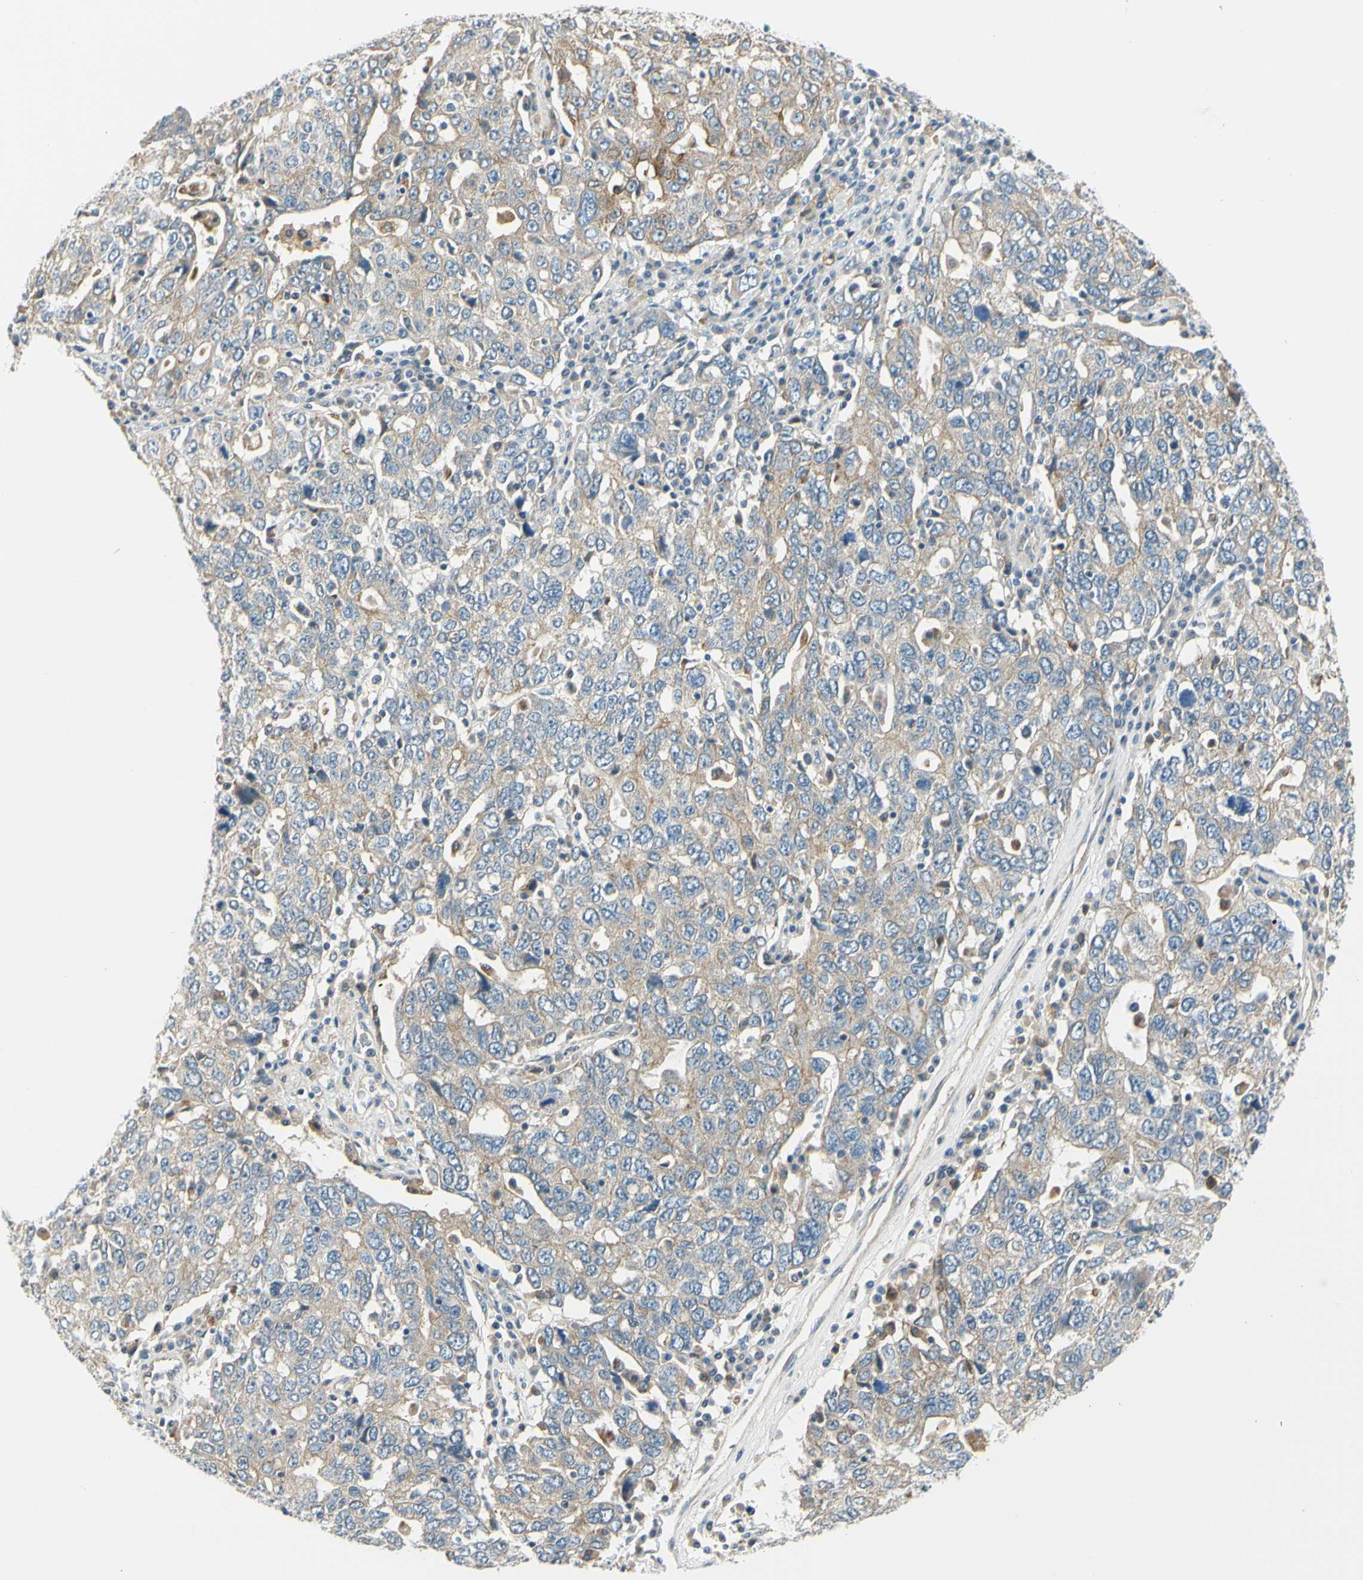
{"staining": {"intensity": "weak", "quantity": ">75%", "location": "cytoplasmic/membranous"}, "tissue": "ovarian cancer", "cell_type": "Tumor cells", "image_type": "cancer", "snomed": [{"axis": "morphology", "description": "Carcinoma, endometroid"}, {"axis": "topography", "description": "Ovary"}], "caption": "This photomicrograph exhibits IHC staining of endometroid carcinoma (ovarian), with low weak cytoplasmic/membranous positivity in about >75% of tumor cells.", "gene": "LAMA3", "patient": {"sex": "female", "age": 62}}